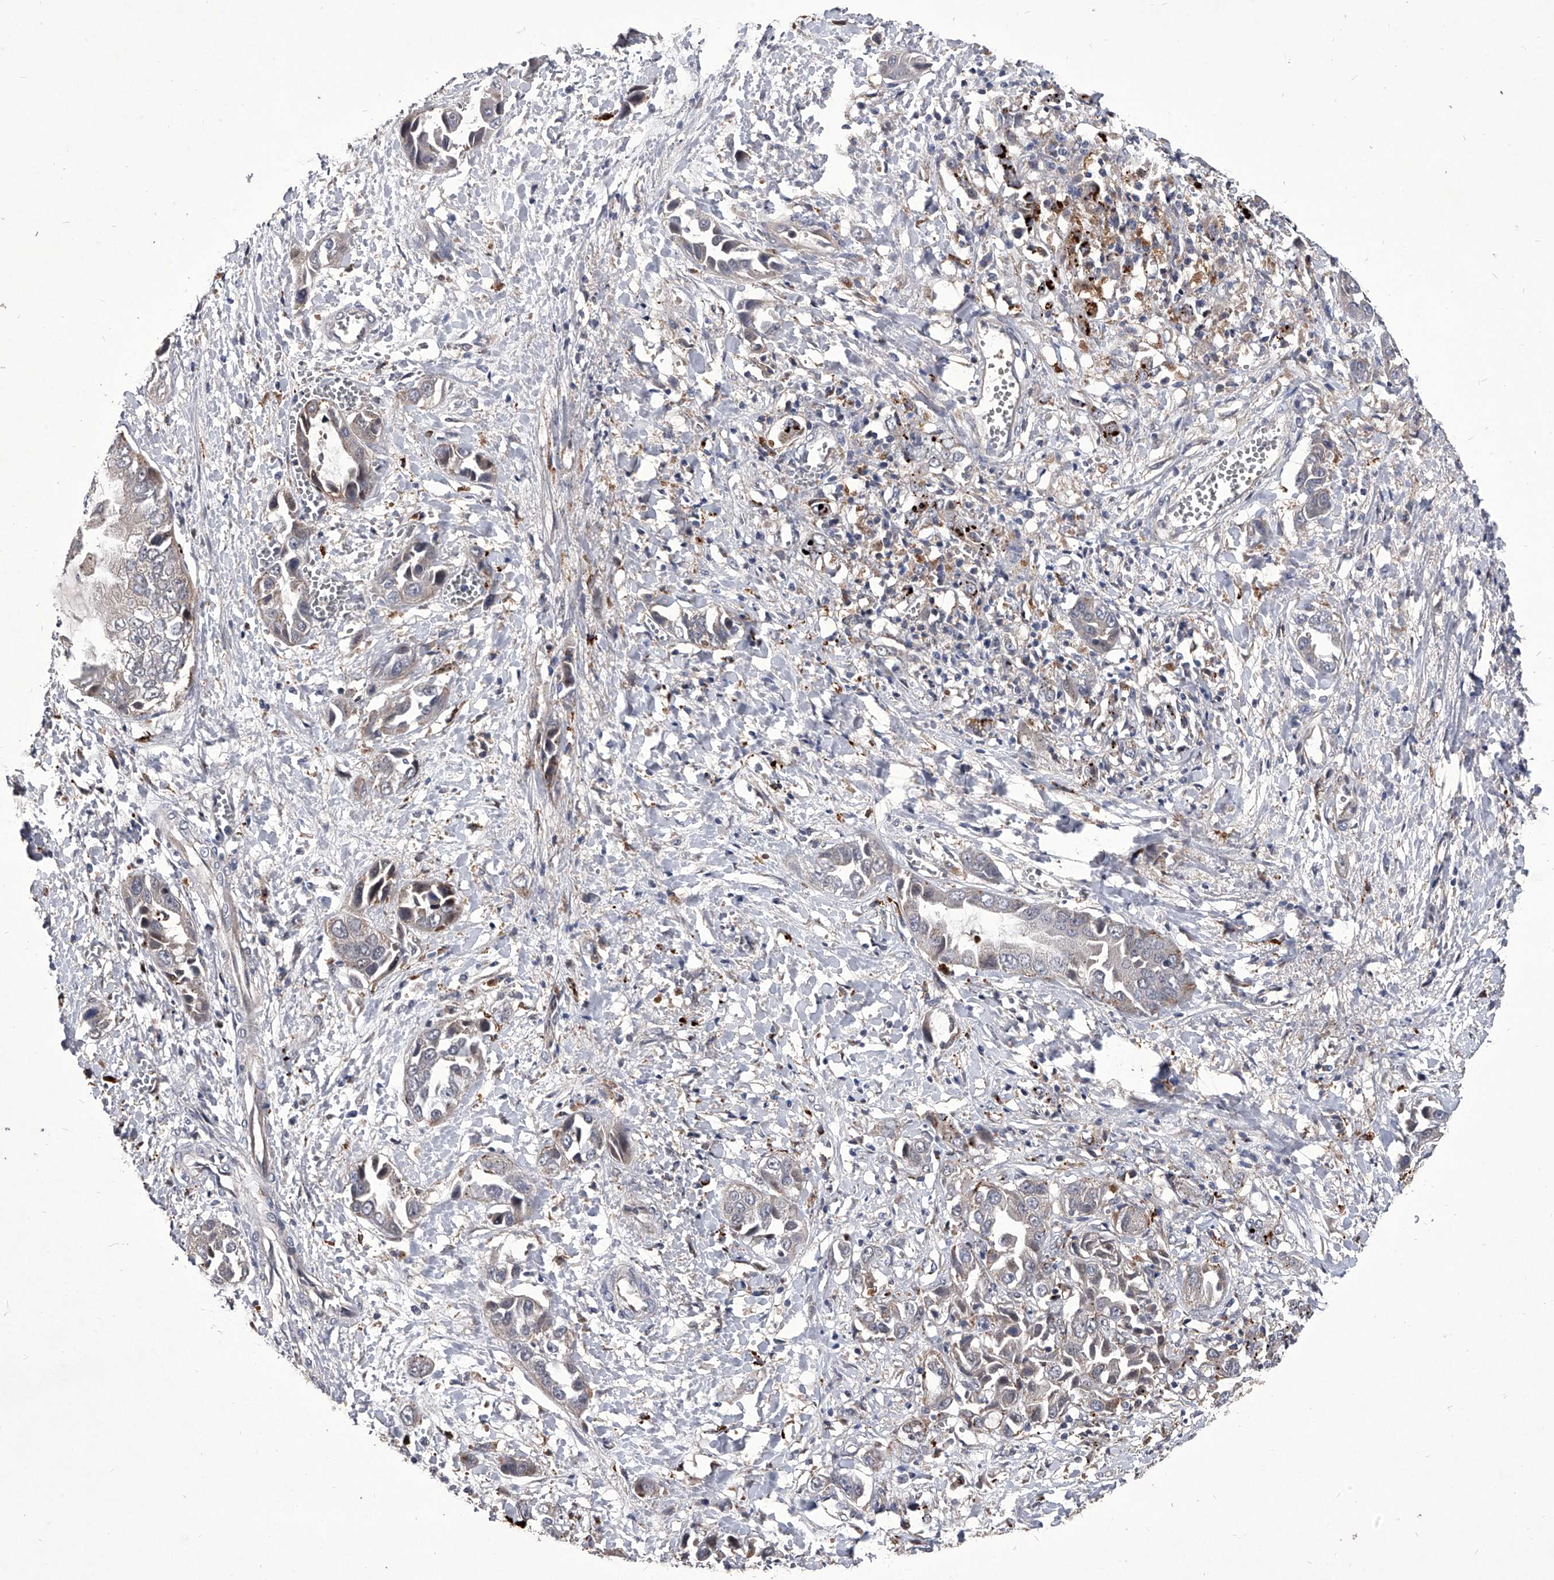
{"staining": {"intensity": "weak", "quantity": "<25%", "location": "cytoplasmic/membranous"}, "tissue": "liver cancer", "cell_type": "Tumor cells", "image_type": "cancer", "snomed": [{"axis": "morphology", "description": "Cholangiocarcinoma"}, {"axis": "topography", "description": "Liver"}], "caption": "Tumor cells are negative for protein expression in human liver cancer.", "gene": "CMTR1", "patient": {"sex": "female", "age": 52}}